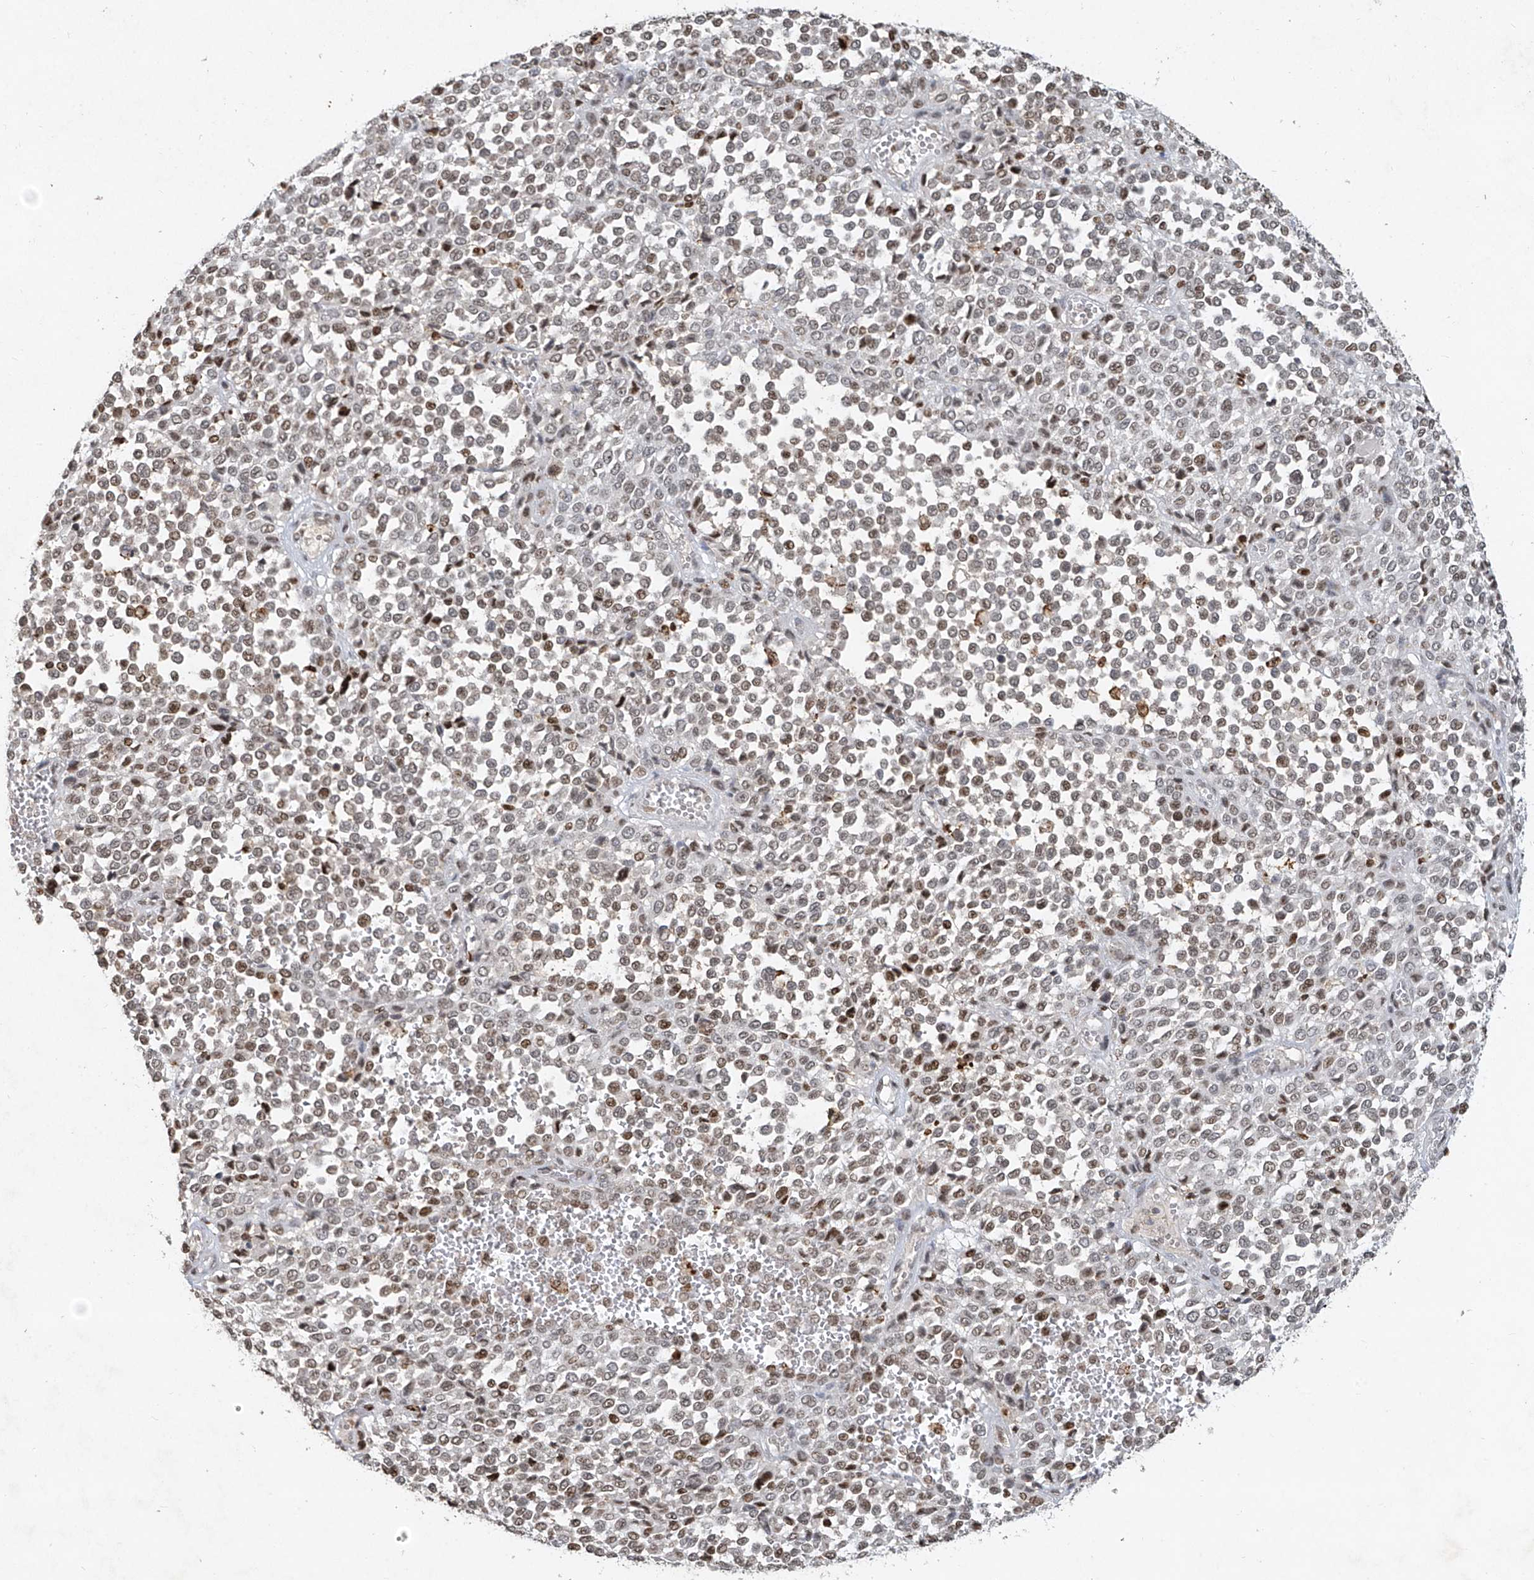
{"staining": {"intensity": "moderate", "quantity": "<25%", "location": "nuclear"}, "tissue": "melanoma", "cell_type": "Tumor cells", "image_type": "cancer", "snomed": [{"axis": "morphology", "description": "Malignant melanoma, Metastatic site"}, {"axis": "topography", "description": "Pancreas"}], "caption": "The image reveals immunohistochemical staining of melanoma. There is moderate nuclear positivity is present in approximately <25% of tumor cells.", "gene": "ATRIP", "patient": {"sex": "female", "age": 30}}